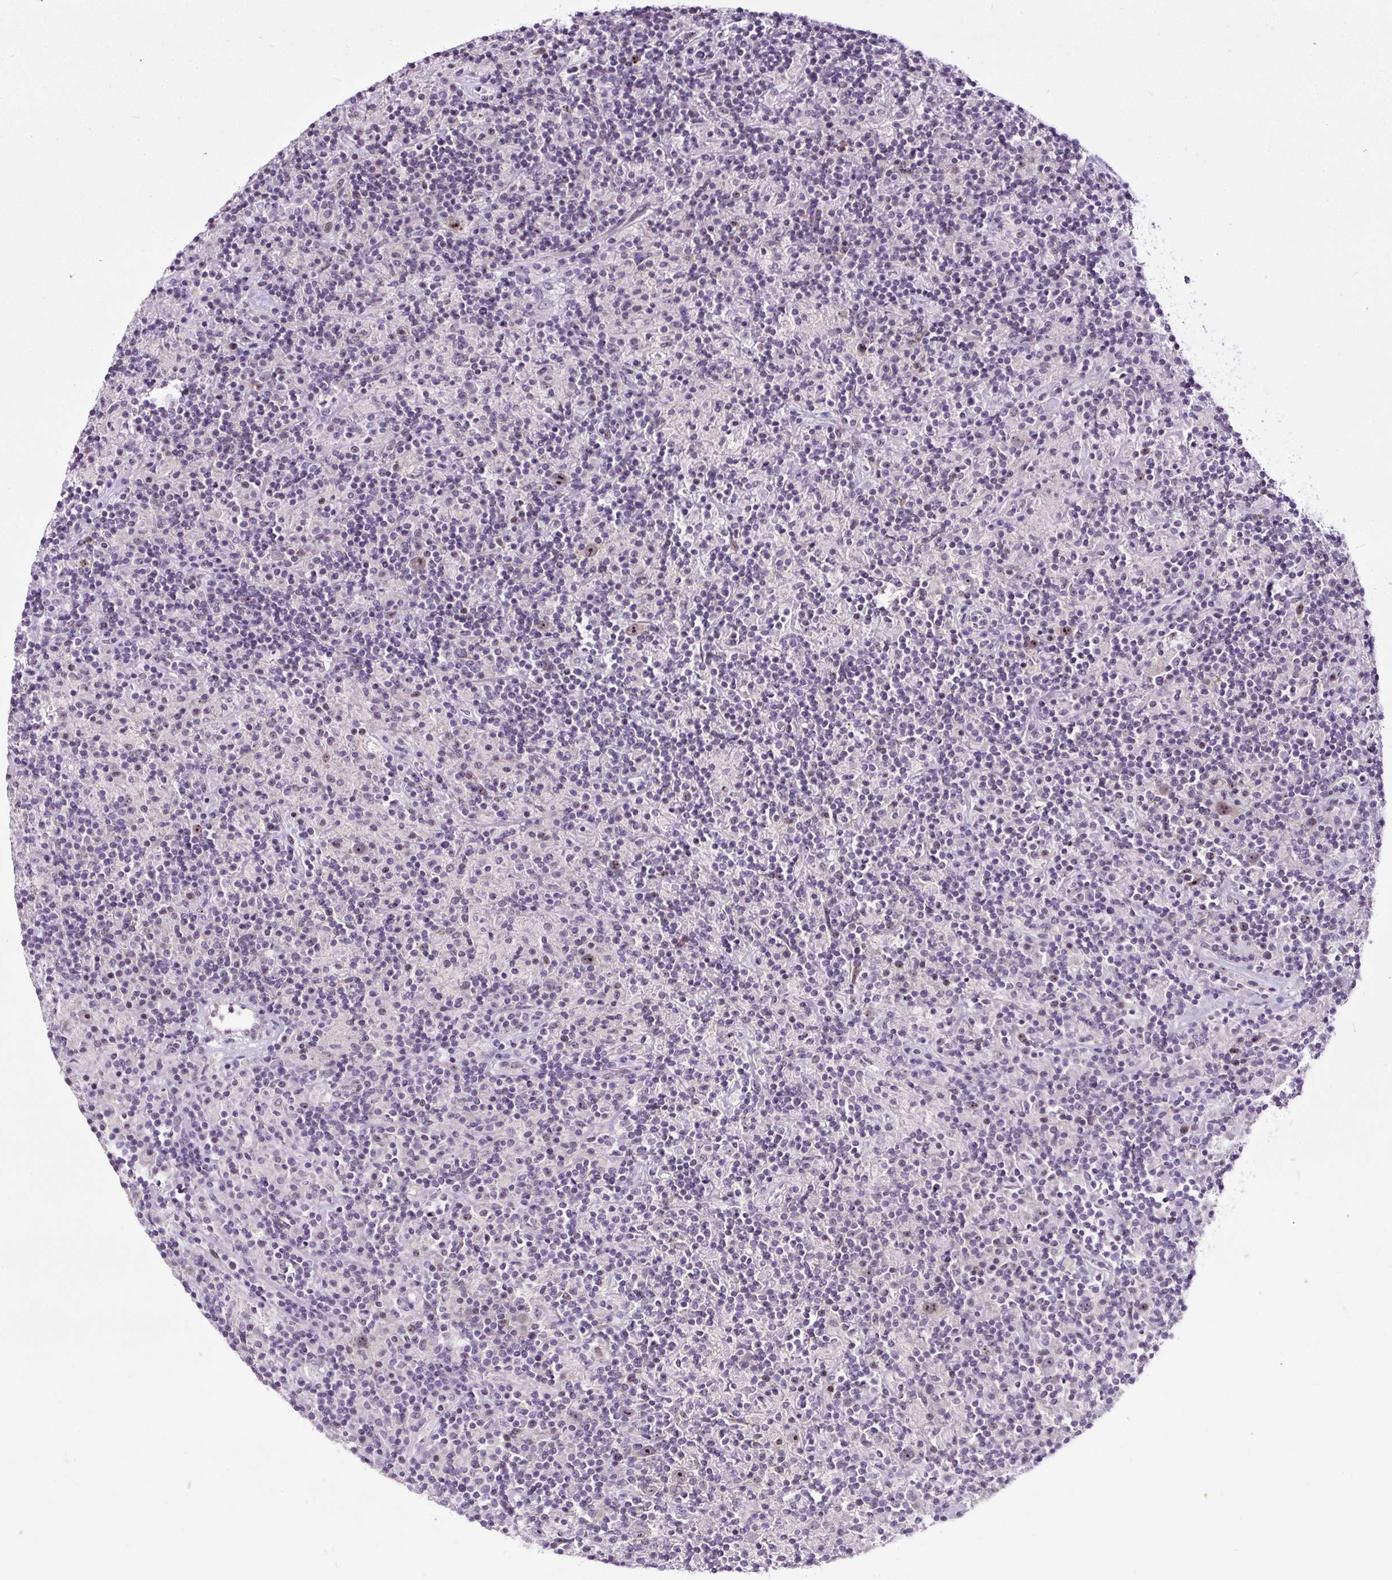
{"staining": {"intensity": "negative", "quantity": "none", "location": "none"}, "tissue": "lymphoma", "cell_type": "Tumor cells", "image_type": "cancer", "snomed": [{"axis": "morphology", "description": "Hodgkin's disease, NOS"}, {"axis": "topography", "description": "Lymph node"}], "caption": "Immunohistochemistry of human Hodgkin's disease shows no expression in tumor cells.", "gene": "NOM1", "patient": {"sex": "male", "age": 70}}